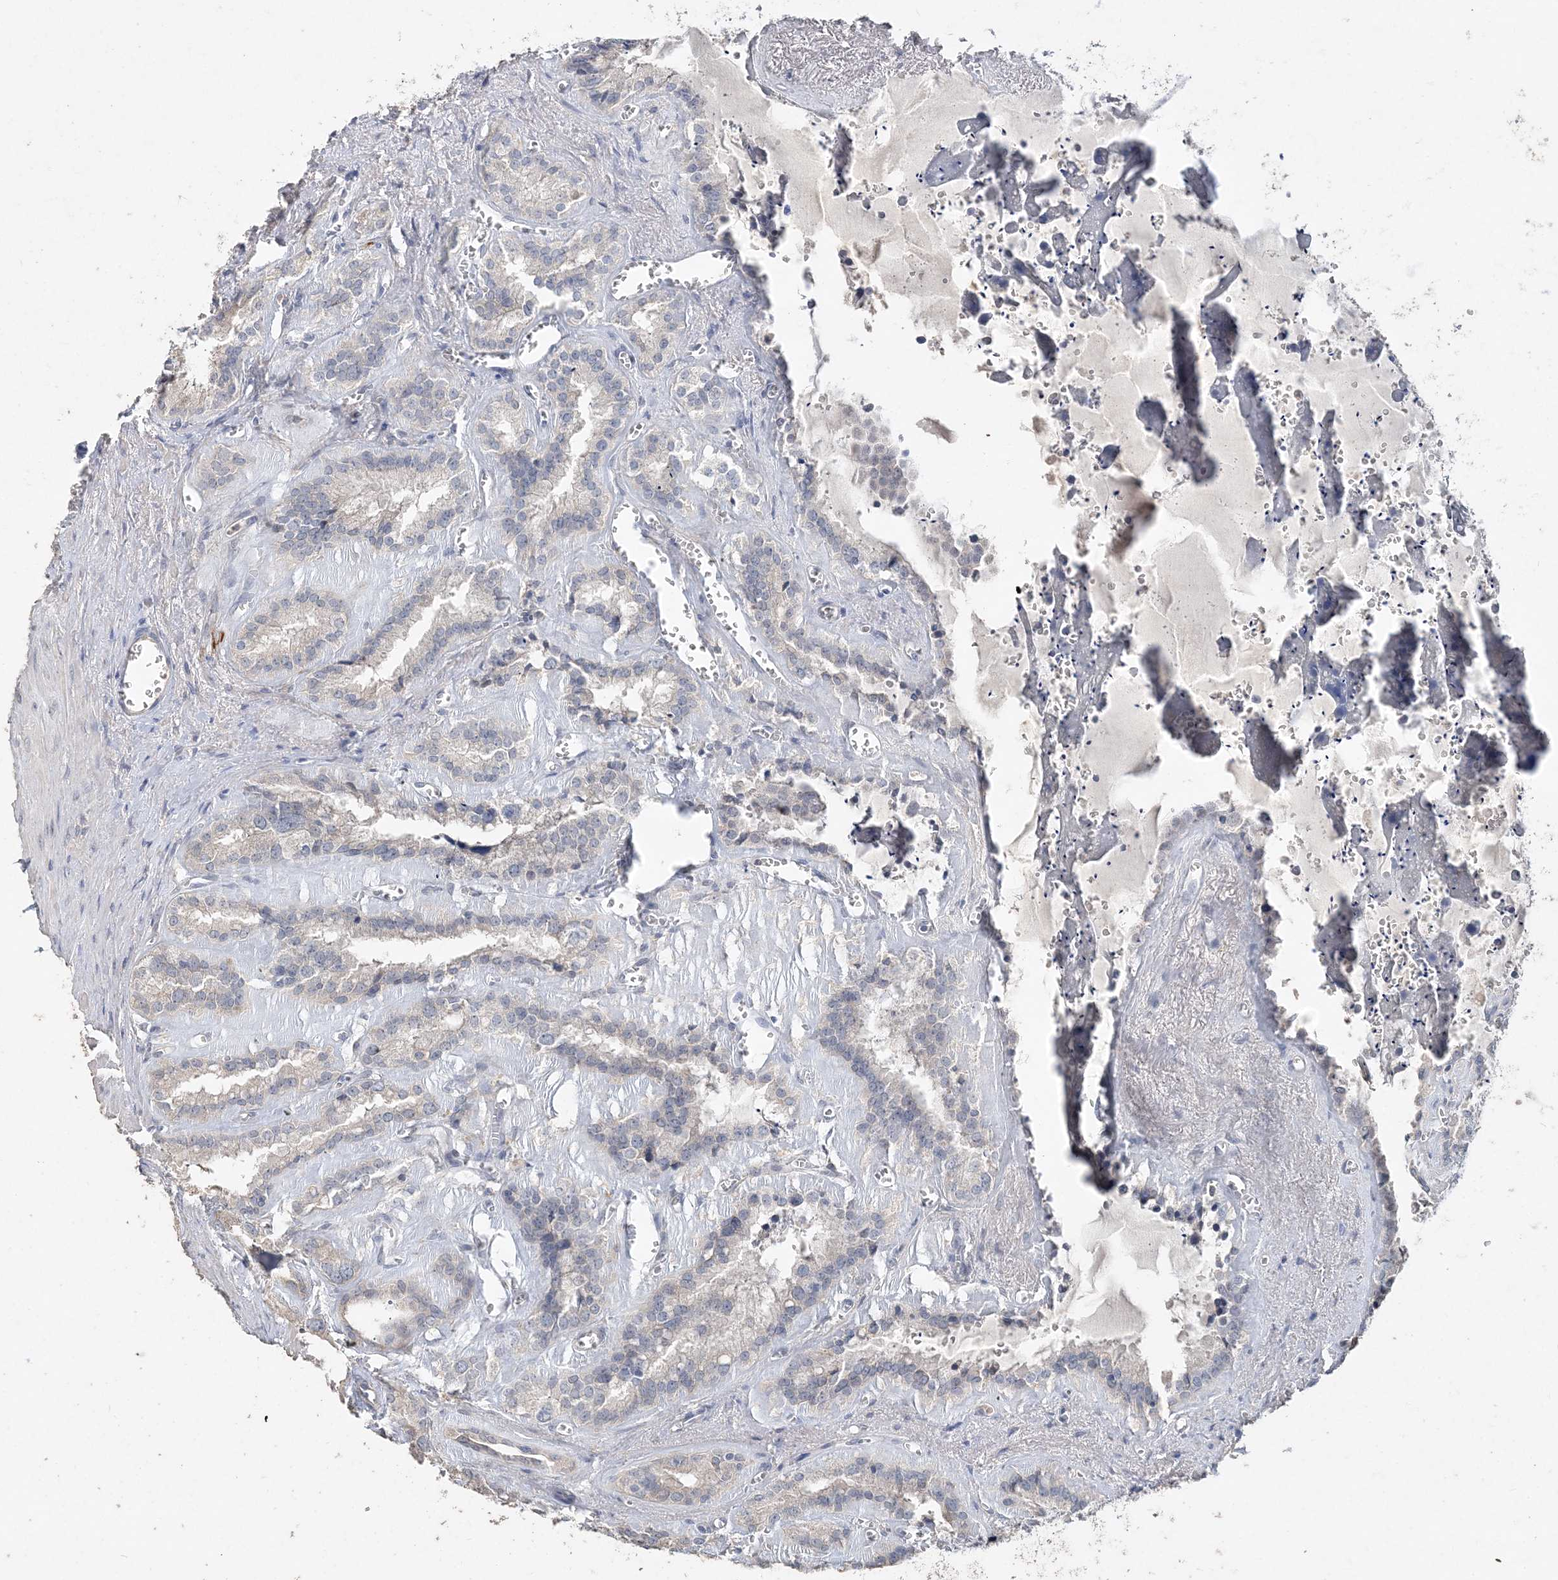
{"staining": {"intensity": "negative", "quantity": "none", "location": "none"}, "tissue": "seminal vesicle", "cell_type": "Glandular cells", "image_type": "normal", "snomed": [{"axis": "morphology", "description": "Normal tissue, NOS"}, {"axis": "topography", "description": "Prostate"}, {"axis": "topography", "description": "Seminal veicle"}], "caption": "The photomicrograph exhibits no significant staining in glandular cells of seminal vesicle.", "gene": "DNAH5", "patient": {"sex": "male", "age": 59}}